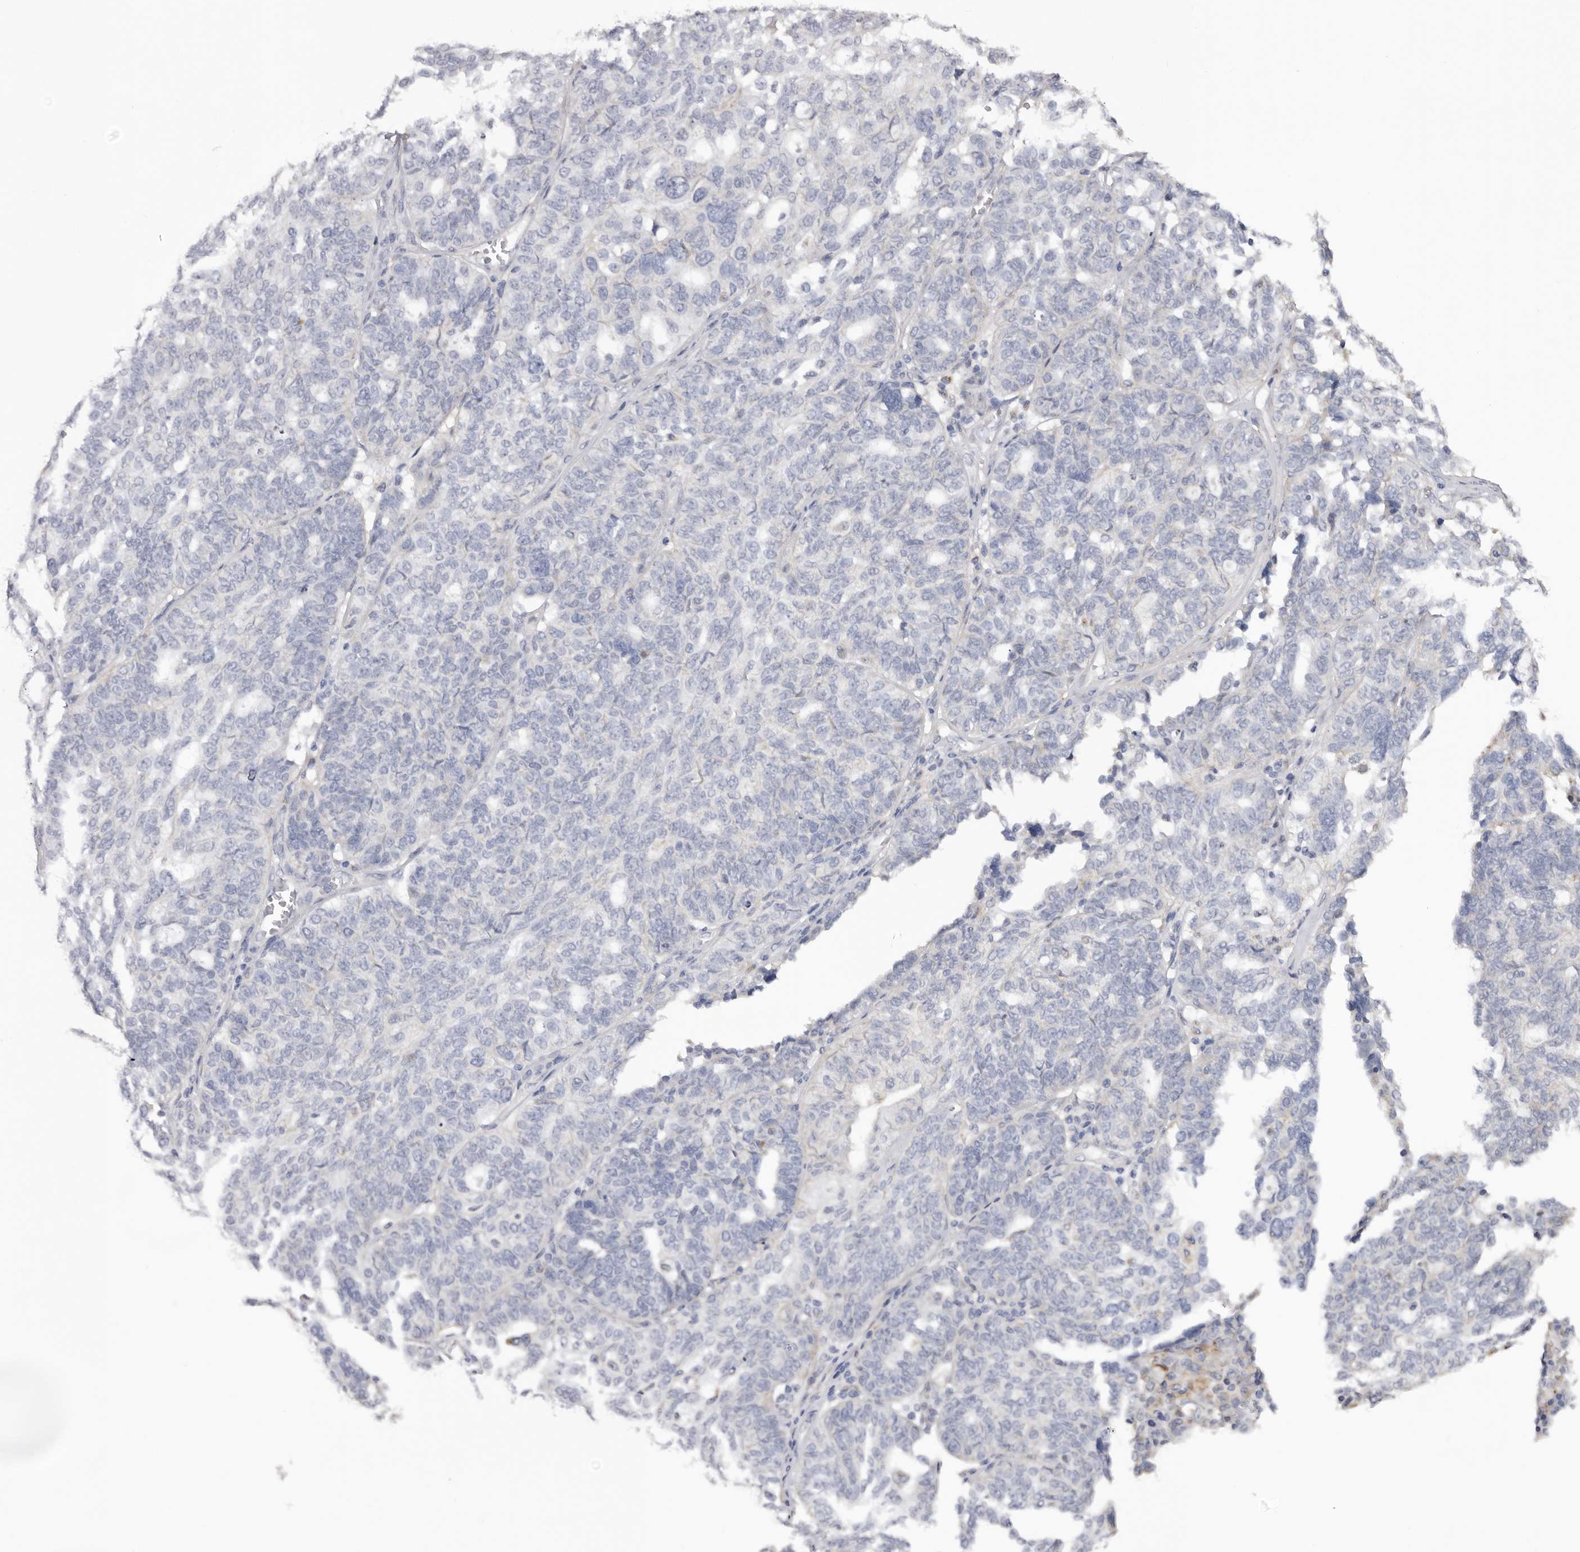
{"staining": {"intensity": "negative", "quantity": "none", "location": "none"}, "tissue": "ovarian cancer", "cell_type": "Tumor cells", "image_type": "cancer", "snomed": [{"axis": "morphology", "description": "Cystadenocarcinoma, serous, NOS"}, {"axis": "topography", "description": "Ovary"}], "caption": "Human ovarian cancer (serous cystadenocarcinoma) stained for a protein using immunohistochemistry shows no staining in tumor cells.", "gene": "DAP", "patient": {"sex": "female", "age": 59}}